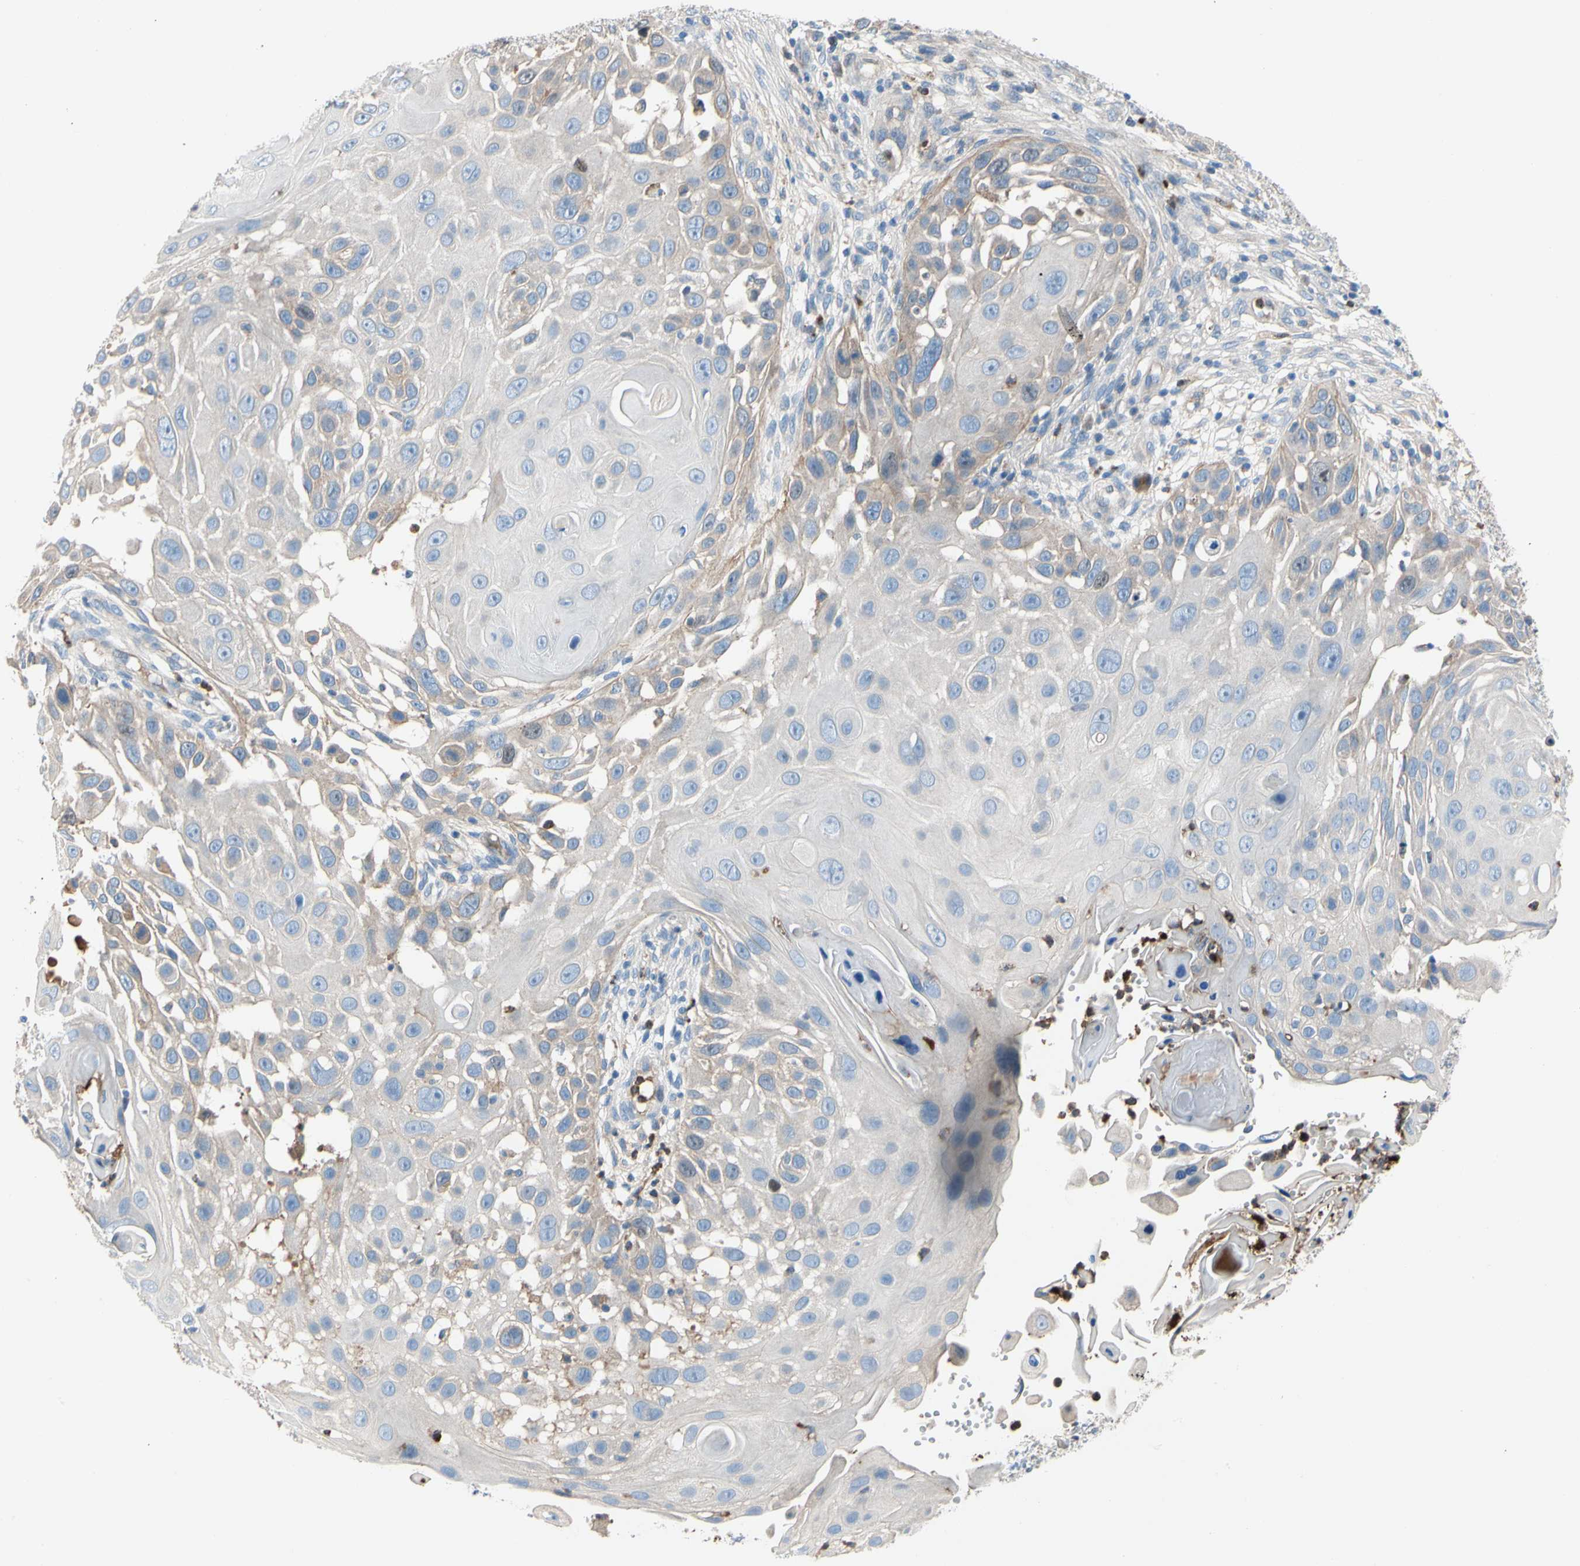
{"staining": {"intensity": "negative", "quantity": "none", "location": "none"}, "tissue": "skin cancer", "cell_type": "Tumor cells", "image_type": "cancer", "snomed": [{"axis": "morphology", "description": "Squamous cell carcinoma, NOS"}, {"axis": "topography", "description": "Skin"}], "caption": "Protein analysis of squamous cell carcinoma (skin) exhibits no significant staining in tumor cells.", "gene": "HJURP", "patient": {"sex": "female", "age": 44}}